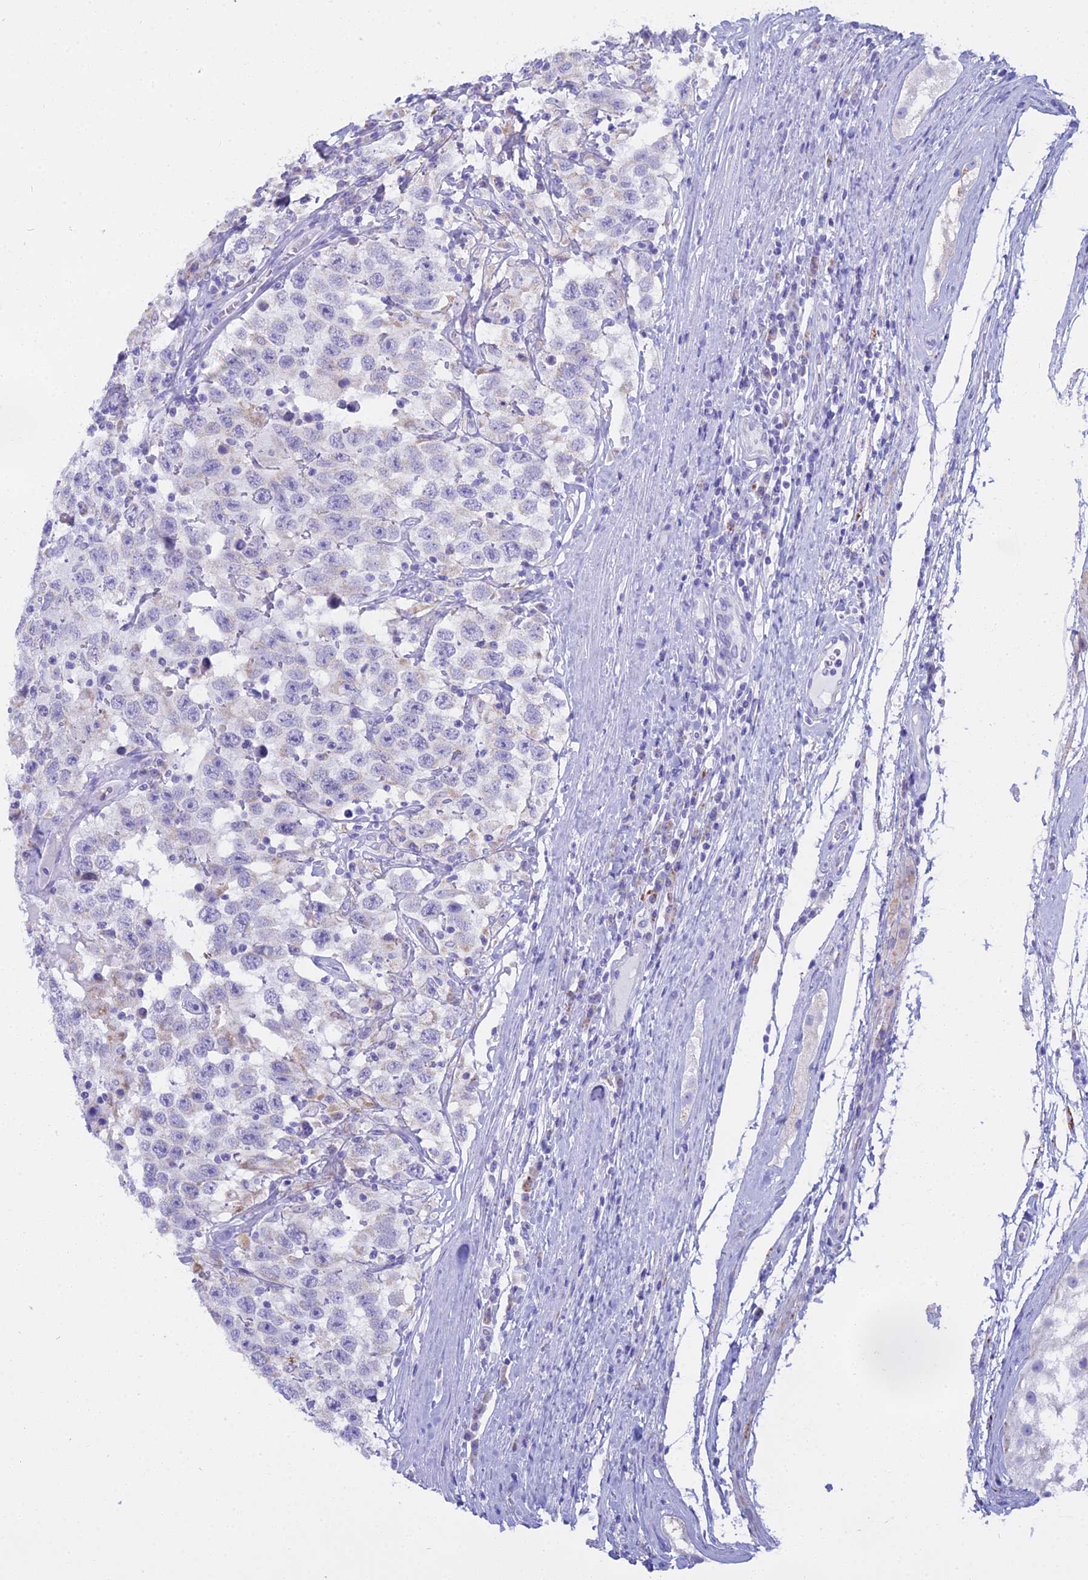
{"staining": {"intensity": "negative", "quantity": "none", "location": "none"}, "tissue": "testis cancer", "cell_type": "Tumor cells", "image_type": "cancer", "snomed": [{"axis": "morphology", "description": "Seminoma, NOS"}, {"axis": "topography", "description": "Testis"}], "caption": "Tumor cells are negative for protein expression in human testis cancer.", "gene": "CGB2", "patient": {"sex": "male", "age": 41}}